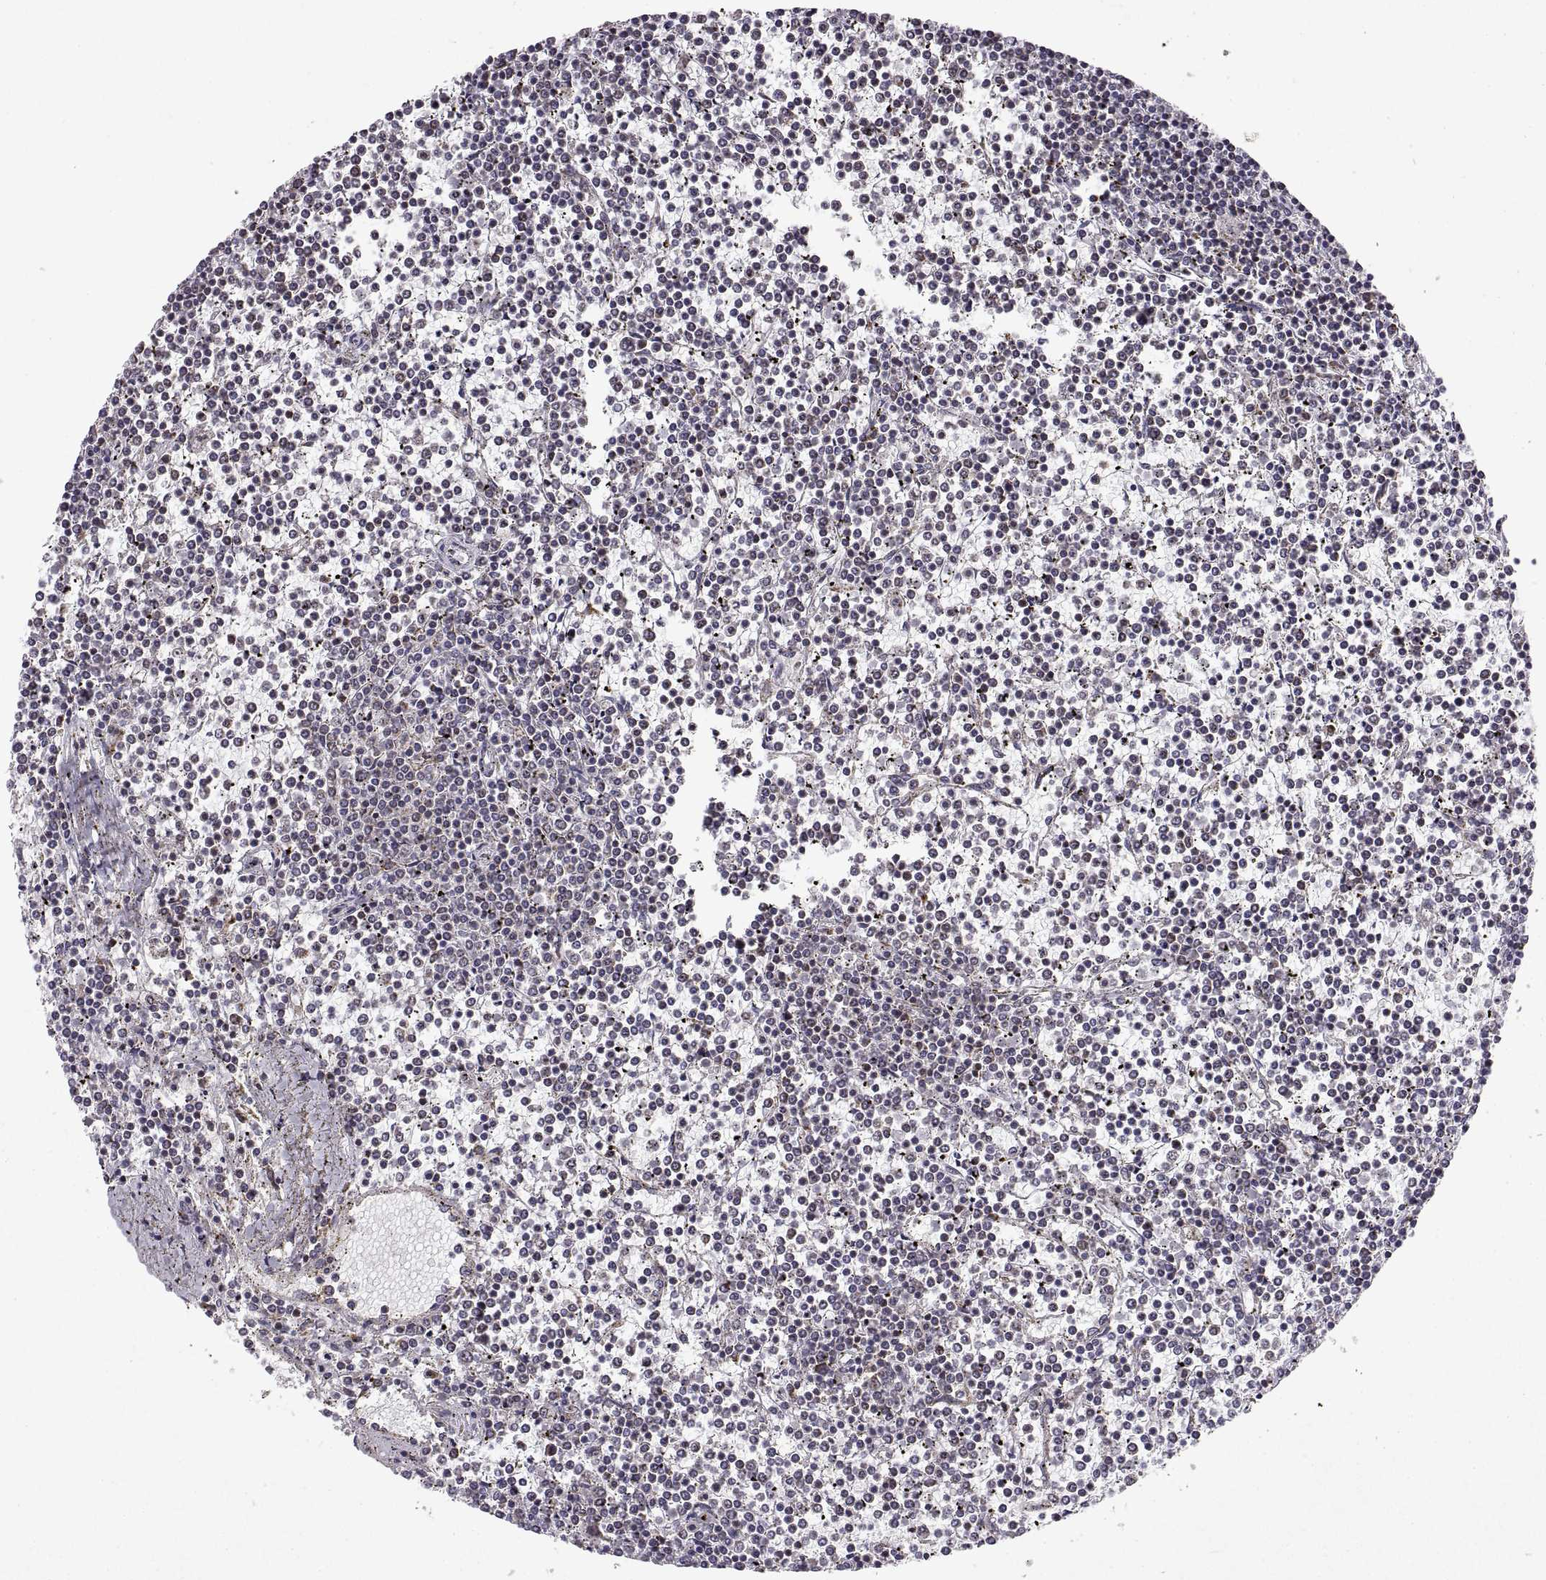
{"staining": {"intensity": "negative", "quantity": "none", "location": "none"}, "tissue": "lymphoma", "cell_type": "Tumor cells", "image_type": "cancer", "snomed": [{"axis": "morphology", "description": "Malignant lymphoma, non-Hodgkin's type, Low grade"}, {"axis": "topography", "description": "Spleen"}], "caption": "High power microscopy image of an IHC micrograph of lymphoma, revealing no significant positivity in tumor cells.", "gene": "MANBAL", "patient": {"sex": "female", "age": 19}}